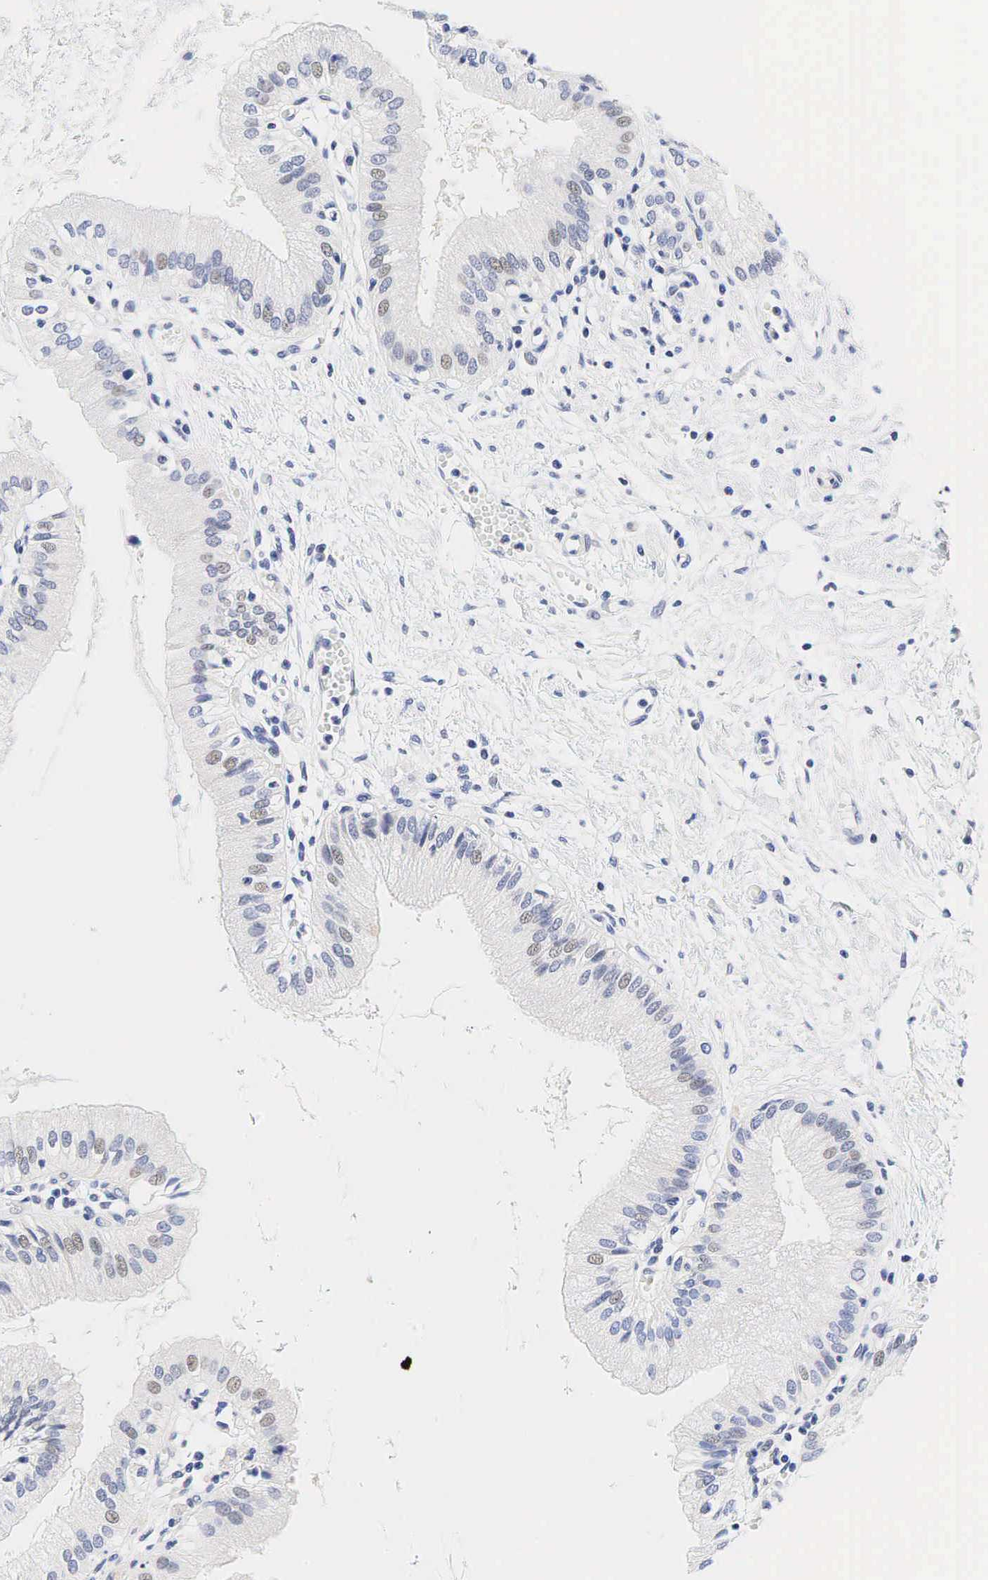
{"staining": {"intensity": "weak", "quantity": "<25%", "location": "nuclear"}, "tissue": "gallbladder", "cell_type": "Glandular cells", "image_type": "normal", "snomed": [{"axis": "morphology", "description": "Normal tissue, NOS"}, {"axis": "topography", "description": "Gallbladder"}], "caption": "Benign gallbladder was stained to show a protein in brown. There is no significant positivity in glandular cells. (DAB immunohistochemistry visualized using brightfield microscopy, high magnification).", "gene": "AR", "patient": {"sex": "female", "age": 76}}